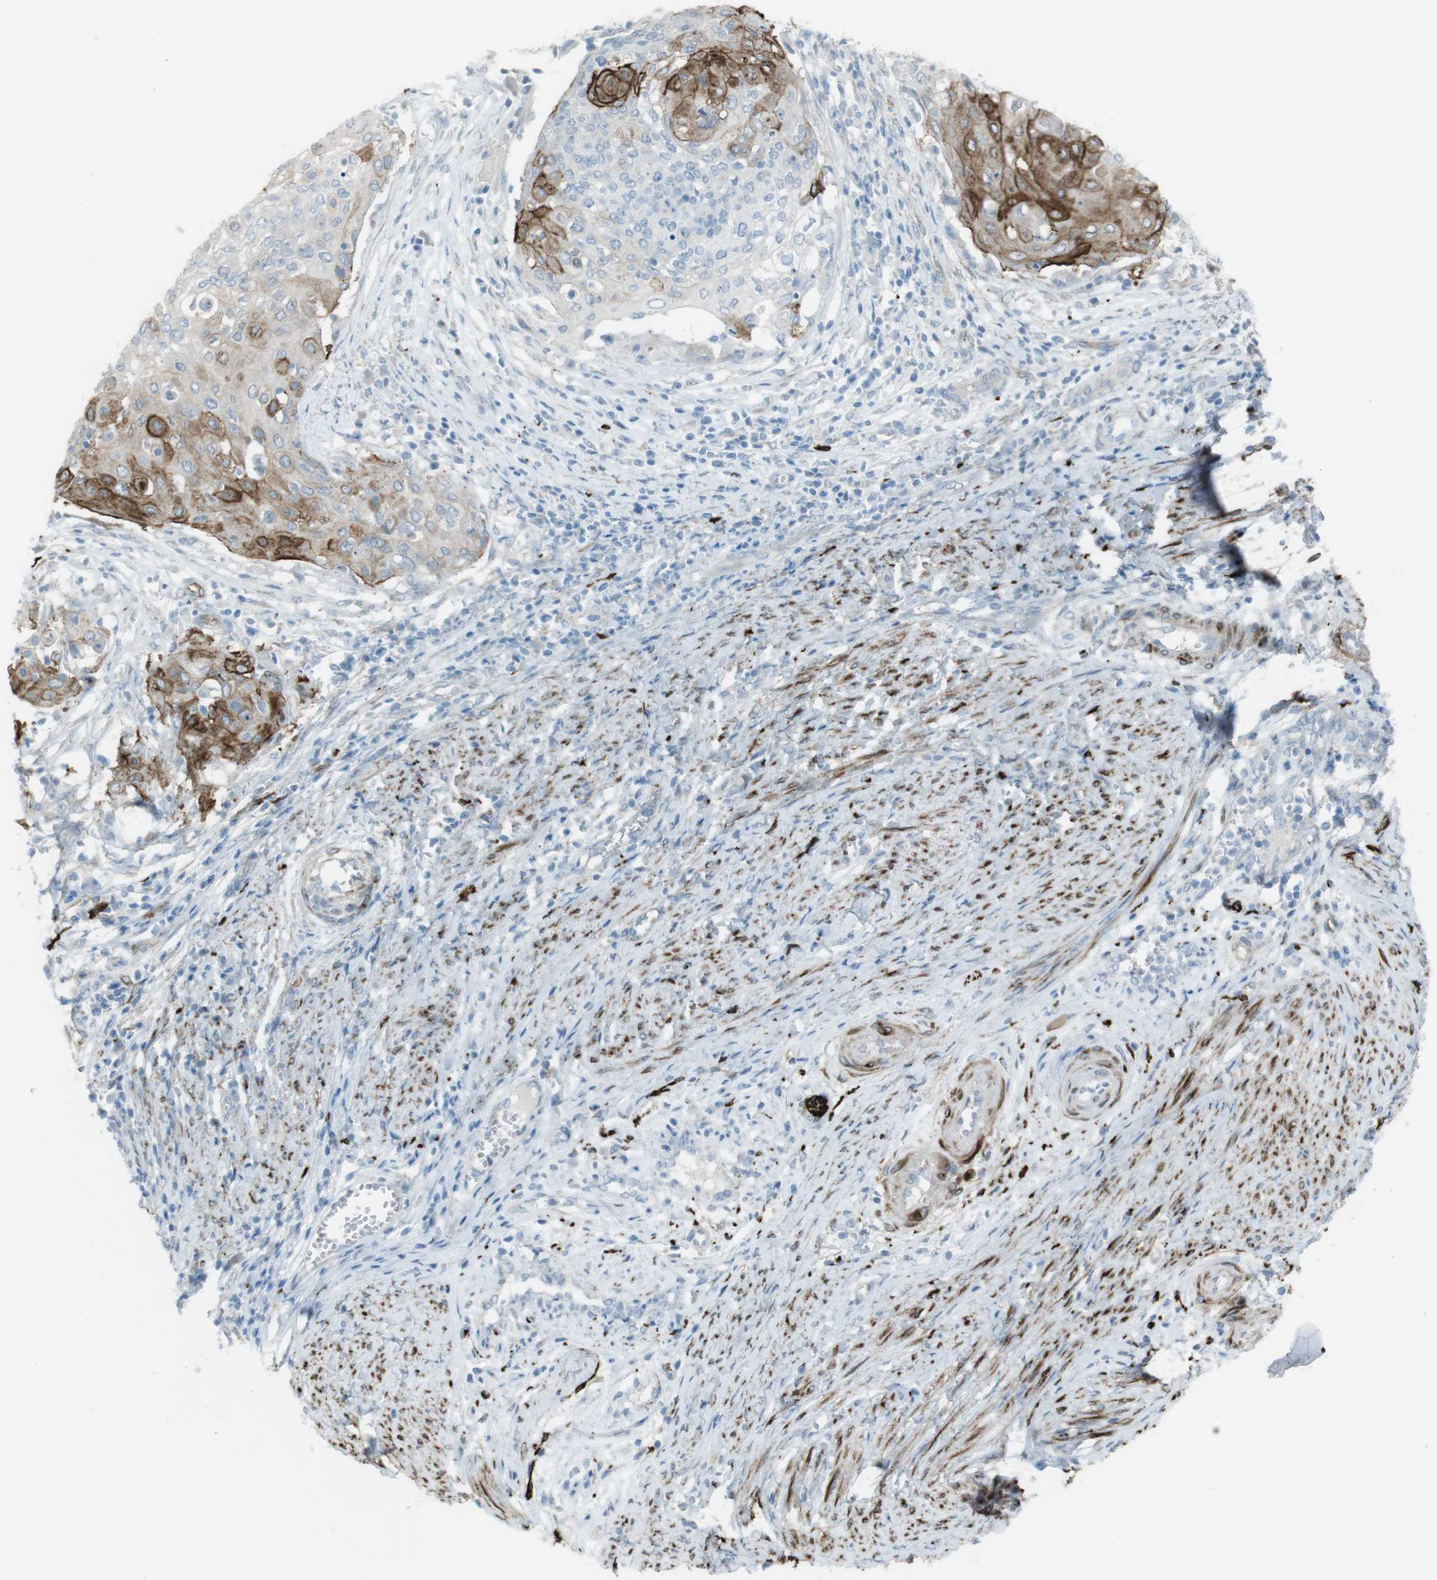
{"staining": {"intensity": "moderate", "quantity": "<25%", "location": "cytoplasmic/membranous"}, "tissue": "cervical cancer", "cell_type": "Tumor cells", "image_type": "cancer", "snomed": [{"axis": "morphology", "description": "Squamous cell carcinoma, NOS"}, {"axis": "topography", "description": "Cervix"}], "caption": "Moderate cytoplasmic/membranous staining for a protein is seen in about <25% of tumor cells of cervical squamous cell carcinoma using immunohistochemistry.", "gene": "TUBB2A", "patient": {"sex": "female", "age": 39}}